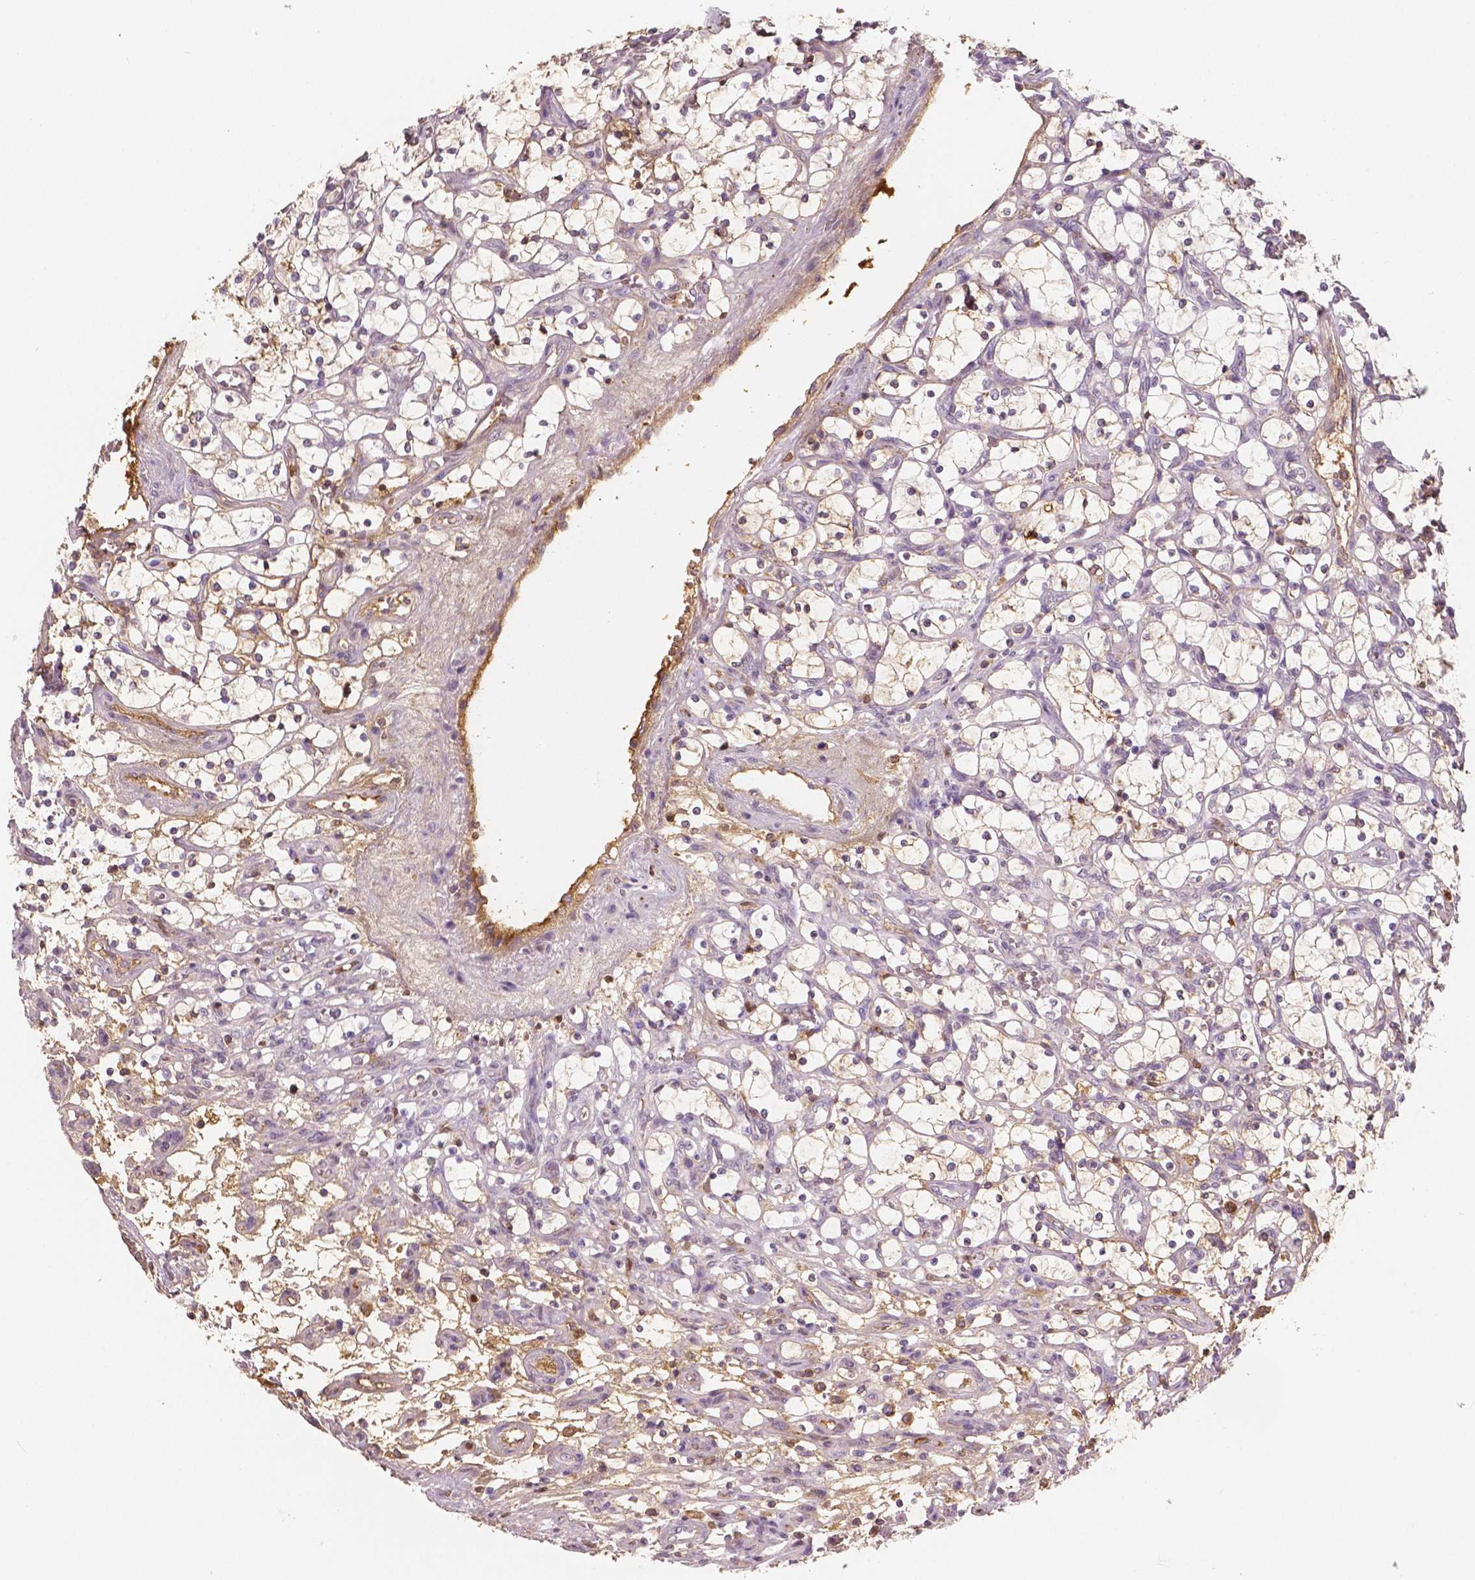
{"staining": {"intensity": "weak", "quantity": "<25%", "location": "cytoplasmic/membranous"}, "tissue": "renal cancer", "cell_type": "Tumor cells", "image_type": "cancer", "snomed": [{"axis": "morphology", "description": "Adenocarcinoma, NOS"}, {"axis": "topography", "description": "Kidney"}], "caption": "The image demonstrates no significant staining in tumor cells of renal cancer. (DAB (3,3'-diaminobenzidine) immunohistochemistry (IHC) visualized using brightfield microscopy, high magnification).", "gene": "APOA4", "patient": {"sex": "female", "age": 69}}